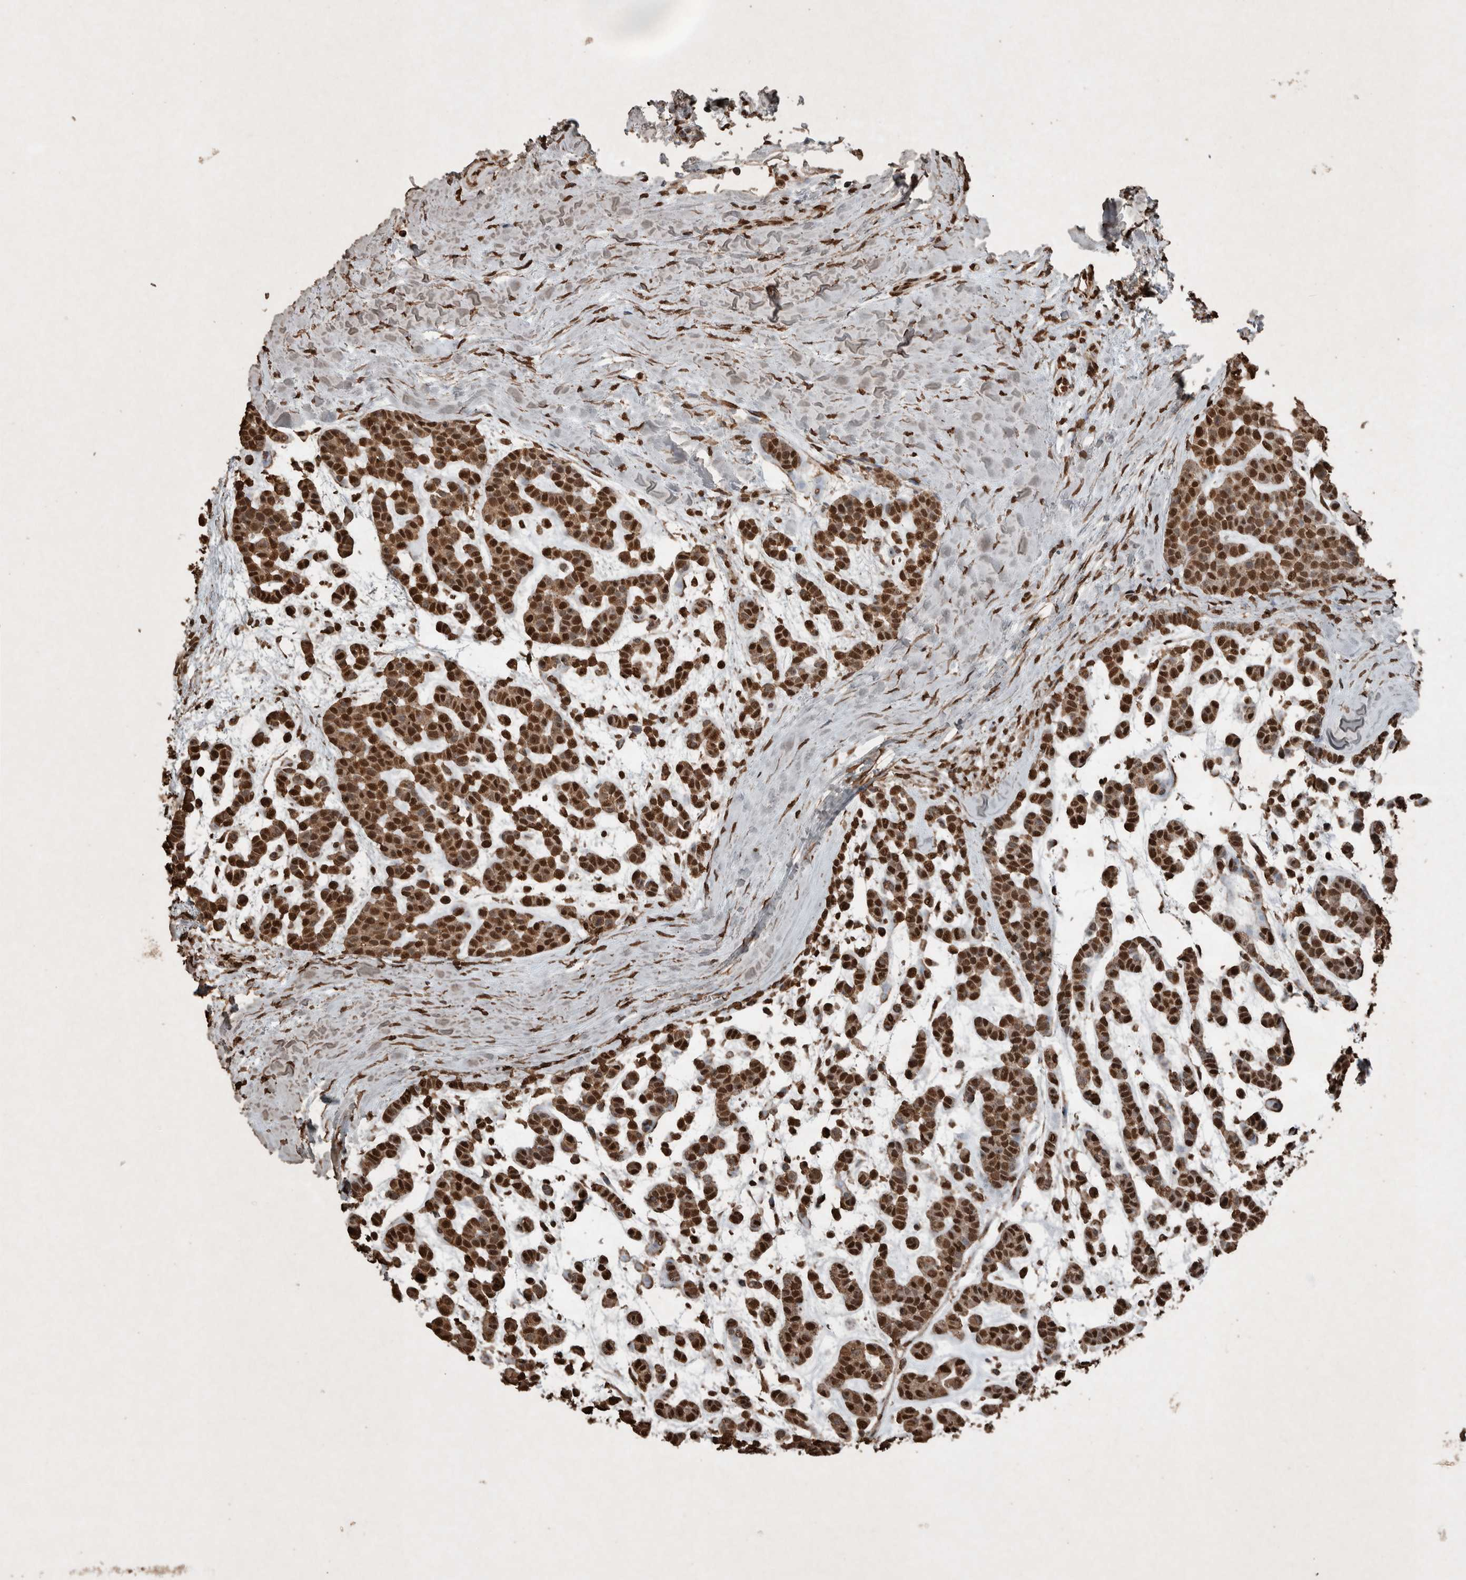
{"staining": {"intensity": "strong", "quantity": ">75%", "location": "nuclear"}, "tissue": "head and neck cancer", "cell_type": "Tumor cells", "image_type": "cancer", "snomed": [{"axis": "morphology", "description": "Adenocarcinoma, NOS"}, {"axis": "morphology", "description": "Adenoma, NOS"}, {"axis": "topography", "description": "Head-Neck"}], "caption": "Head and neck cancer (adenoma) stained with a protein marker demonstrates strong staining in tumor cells.", "gene": "FSTL3", "patient": {"sex": "female", "age": 55}}